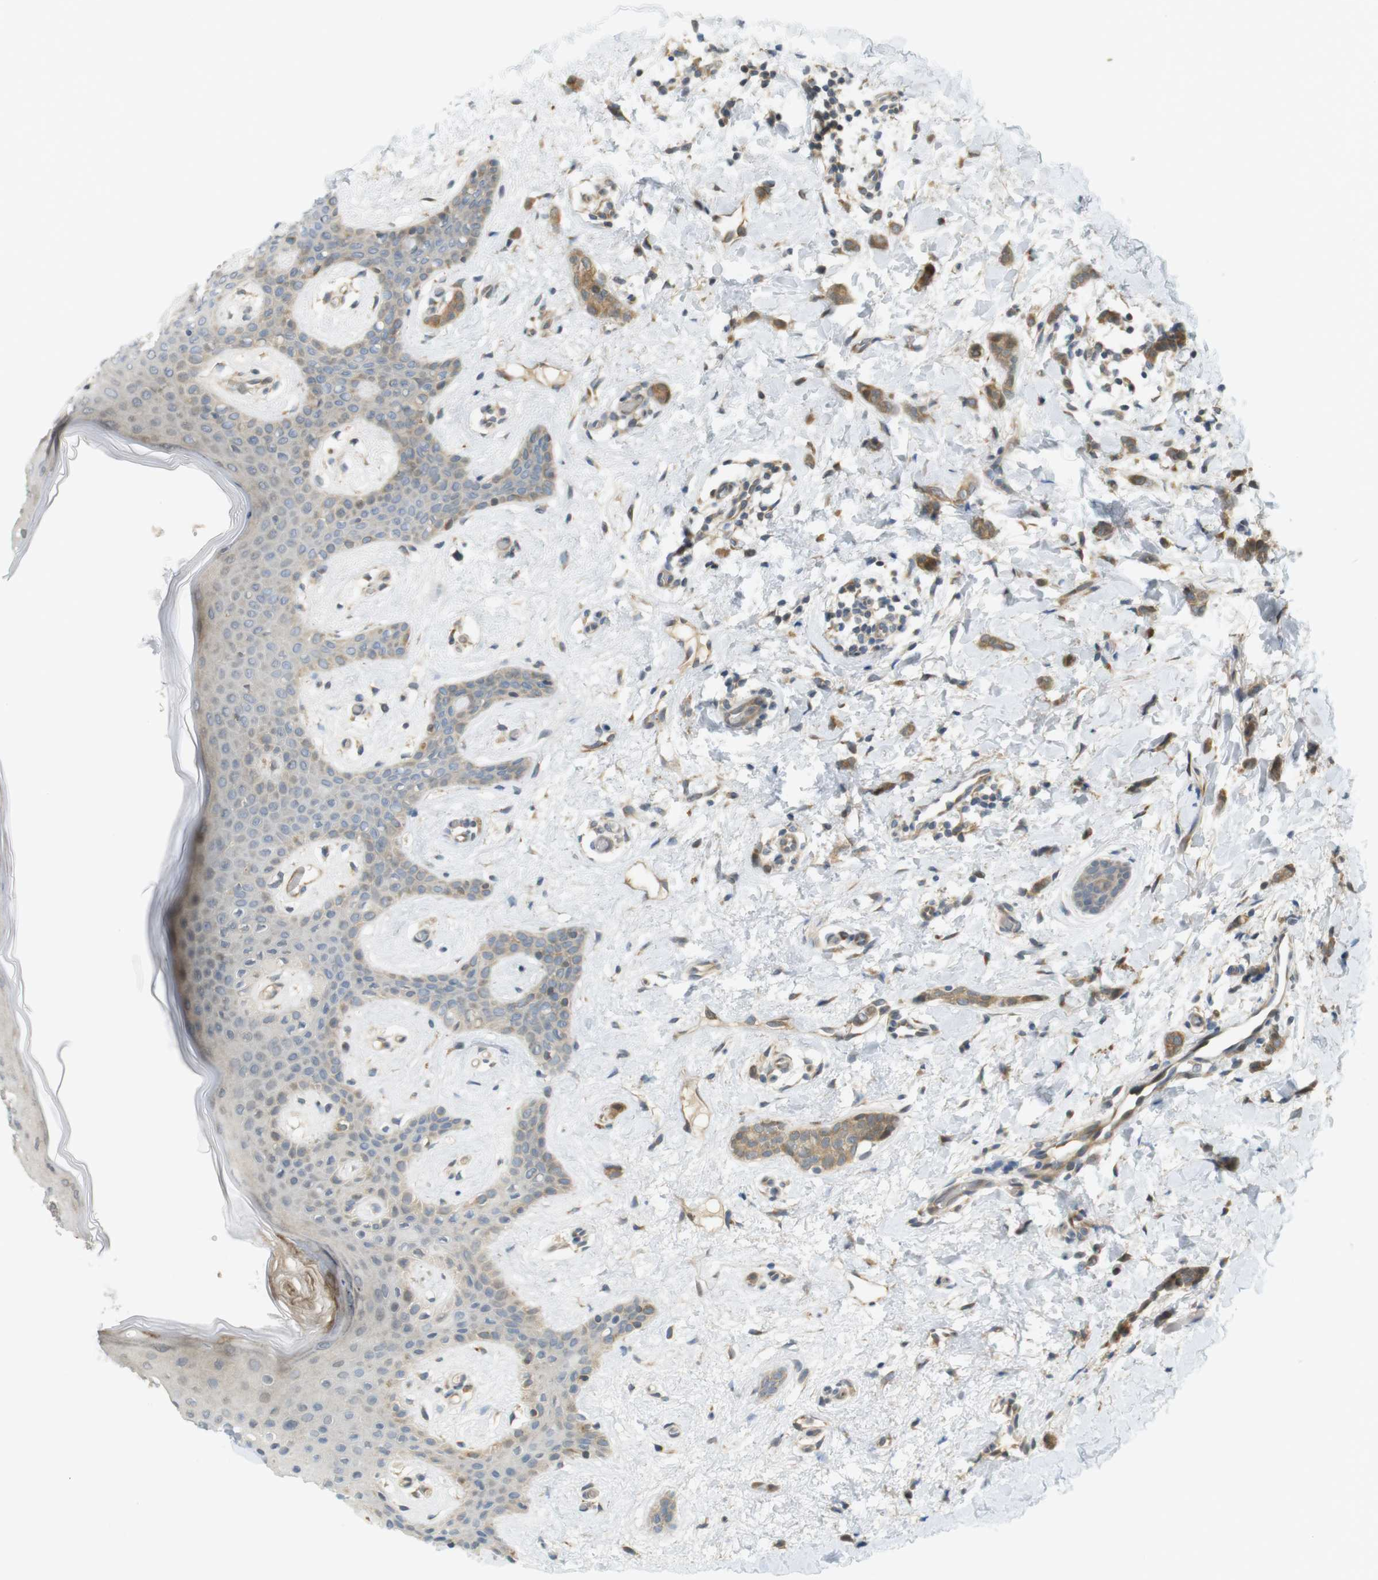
{"staining": {"intensity": "moderate", "quantity": ">75%", "location": "cytoplasmic/membranous"}, "tissue": "breast cancer", "cell_type": "Tumor cells", "image_type": "cancer", "snomed": [{"axis": "morphology", "description": "Lobular carcinoma"}, {"axis": "topography", "description": "Skin"}, {"axis": "topography", "description": "Breast"}], "caption": "IHC of human lobular carcinoma (breast) exhibits medium levels of moderate cytoplasmic/membranous staining in about >75% of tumor cells.", "gene": "CLRN3", "patient": {"sex": "female", "age": 46}}